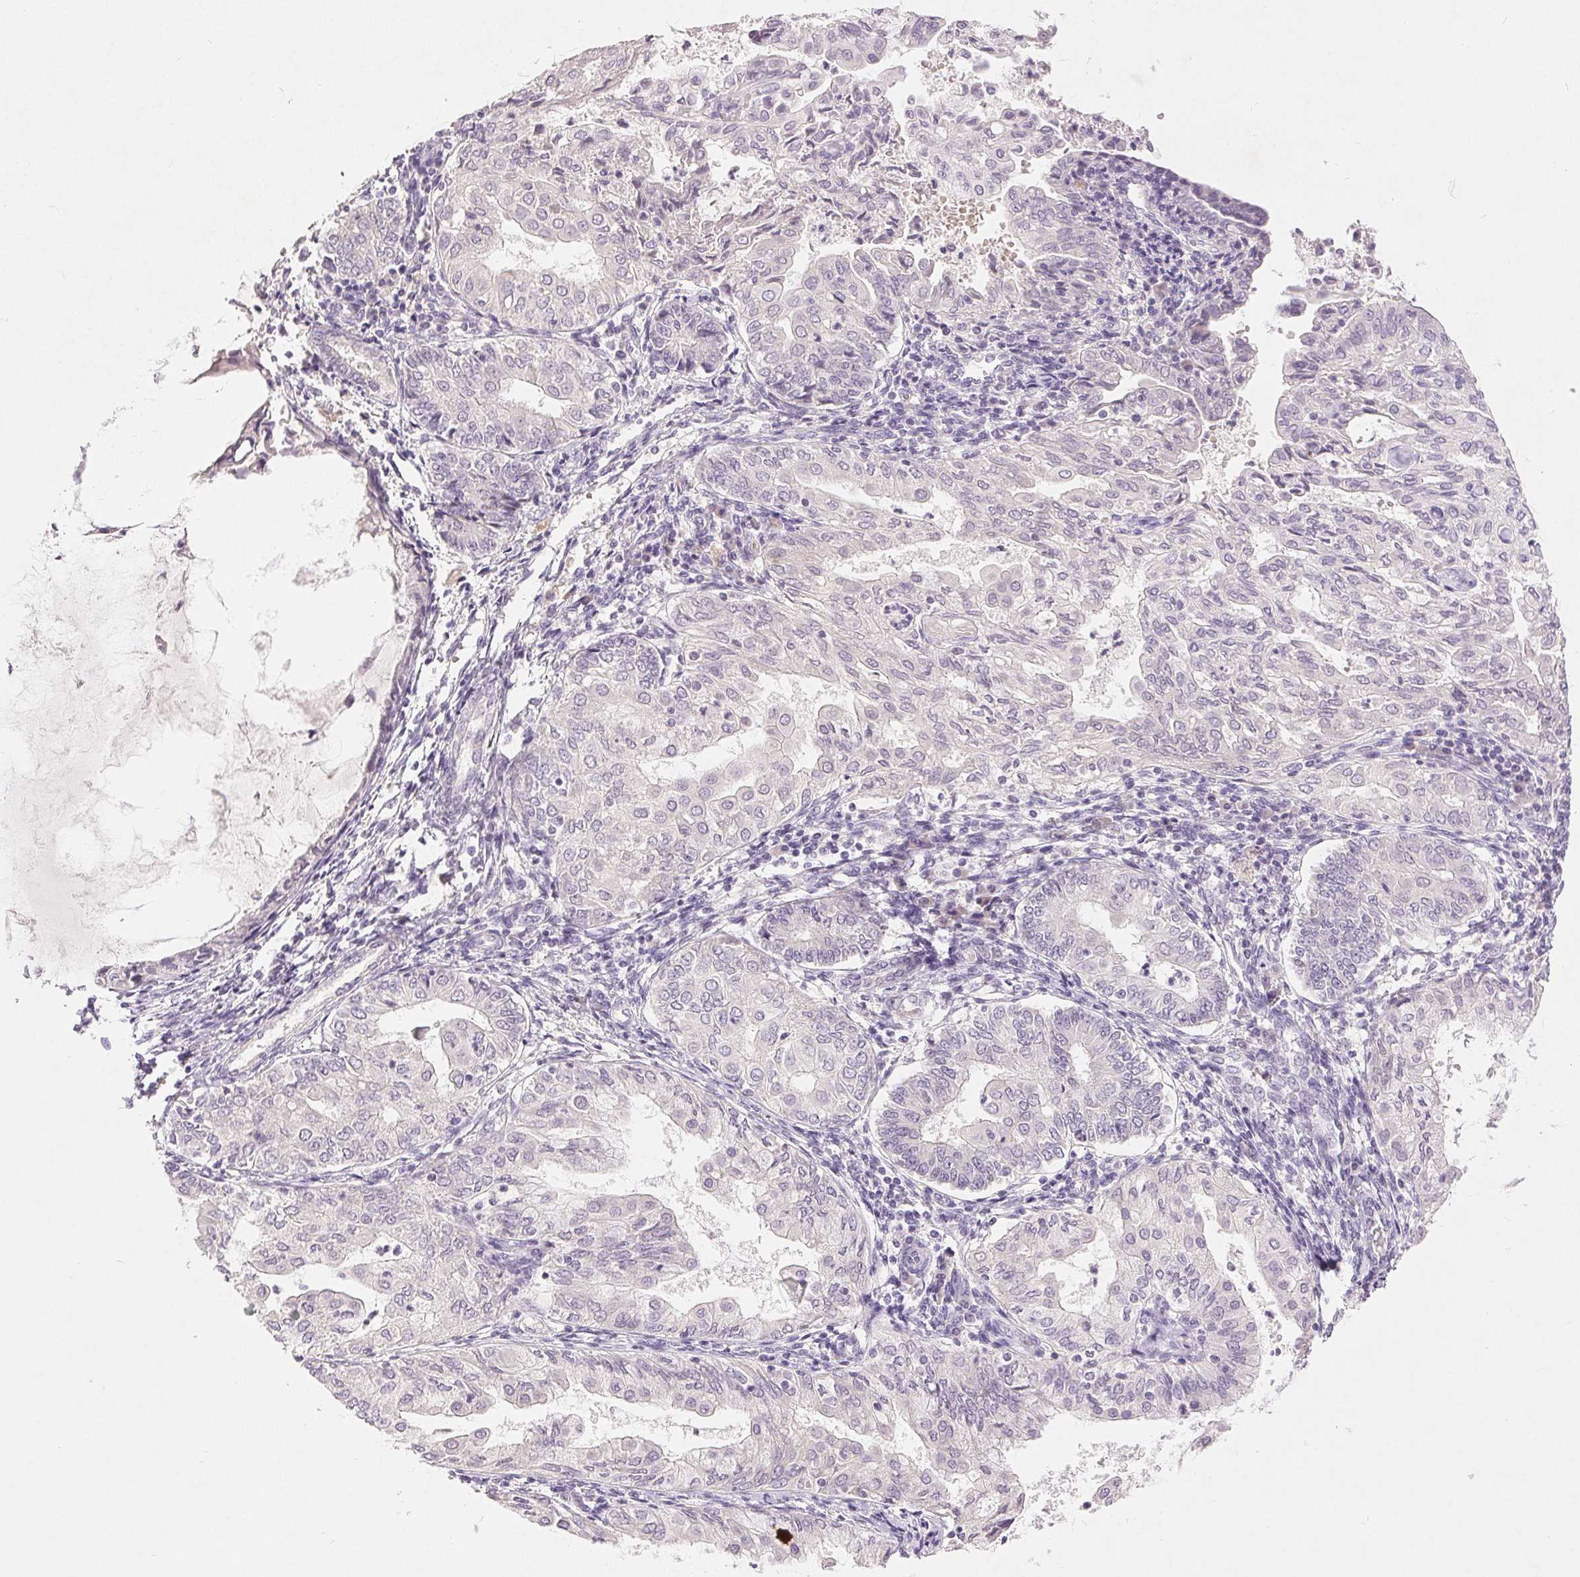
{"staining": {"intensity": "negative", "quantity": "none", "location": "none"}, "tissue": "endometrial cancer", "cell_type": "Tumor cells", "image_type": "cancer", "snomed": [{"axis": "morphology", "description": "Adenocarcinoma, NOS"}, {"axis": "topography", "description": "Endometrium"}], "caption": "Image shows no protein expression in tumor cells of adenocarcinoma (endometrial) tissue.", "gene": "DSG3", "patient": {"sex": "female", "age": 68}}